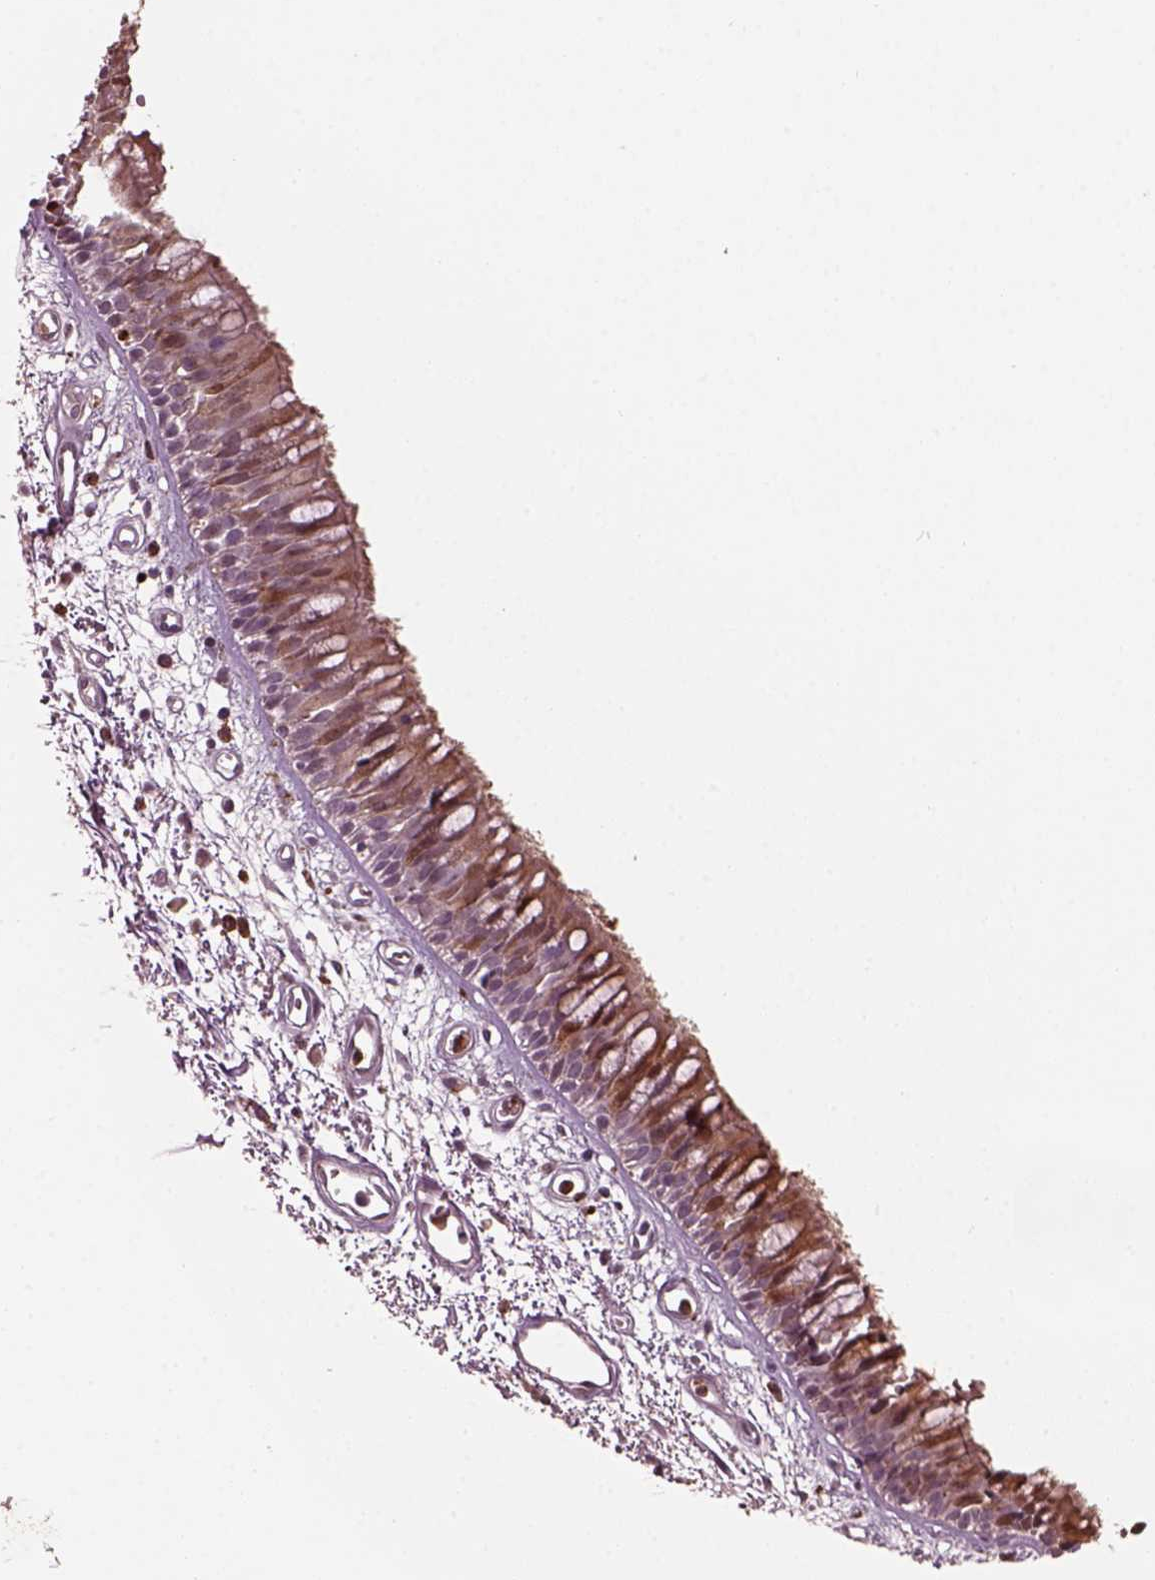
{"staining": {"intensity": "moderate", "quantity": ">75%", "location": "cytoplasmic/membranous"}, "tissue": "bronchus", "cell_type": "Respiratory epithelial cells", "image_type": "normal", "snomed": [{"axis": "morphology", "description": "Normal tissue, NOS"}, {"axis": "morphology", "description": "Squamous cell carcinoma, NOS"}, {"axis": "topography", "description": "Cartilage tissue"}, {"axis": "topography", "description": "Bronchus"}, {"axis": "topography", "description": "Lung"}], "caption": "The photomicrograph shows immunohistochemical staining of benign bronchus. There is moderate cytoplasmic/membranous expression is present in approximately >75% of respiratory epithelial cells. The protein of interest is shown in brown color, while the nuclei are stained blue.", "gene": "RUFY3", "patient": {"sex": "male", "age": 66}}